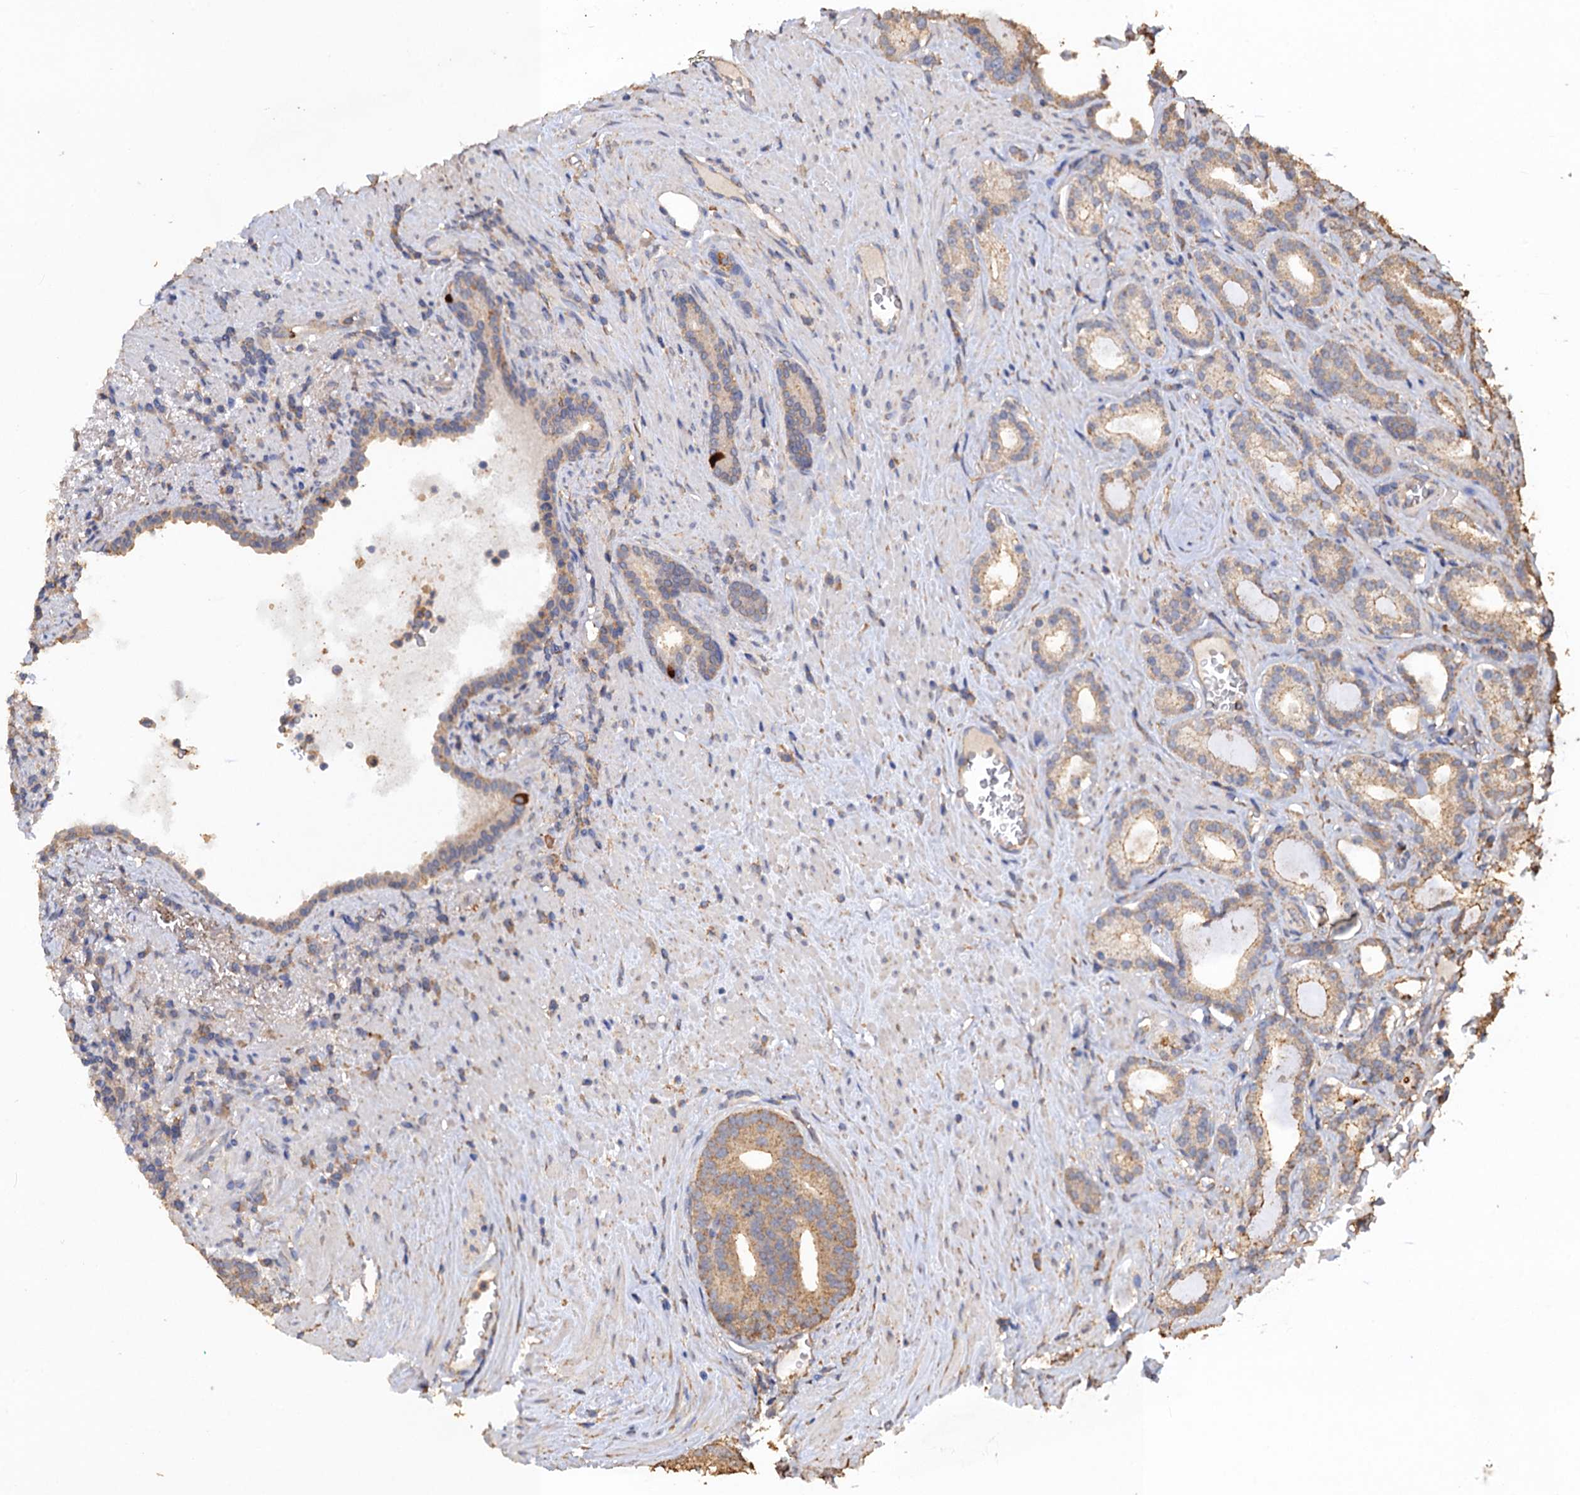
{"staining": {"intensity": "weak", "quantity": "25%-75%", "location": "cytoplasmic/membranous"}, "tissue": "prostate cancer", "cell_type": "Tumor cells", "image_type": "cancer", "snomed": [{"axis": "morphology", "description": "Adenocarcinoma, Low grade"}, {"axis": "topography", "description": "Prostate"}], "caption": "About 25%-75% of tumor cells in human prostate cancer exhibit weak cytoplasmic/membranous protein expression as visualized by brown immunohistochemical staining.", "gene": "SCUBE3", "patient": {"sex": "male", "age": 71}}